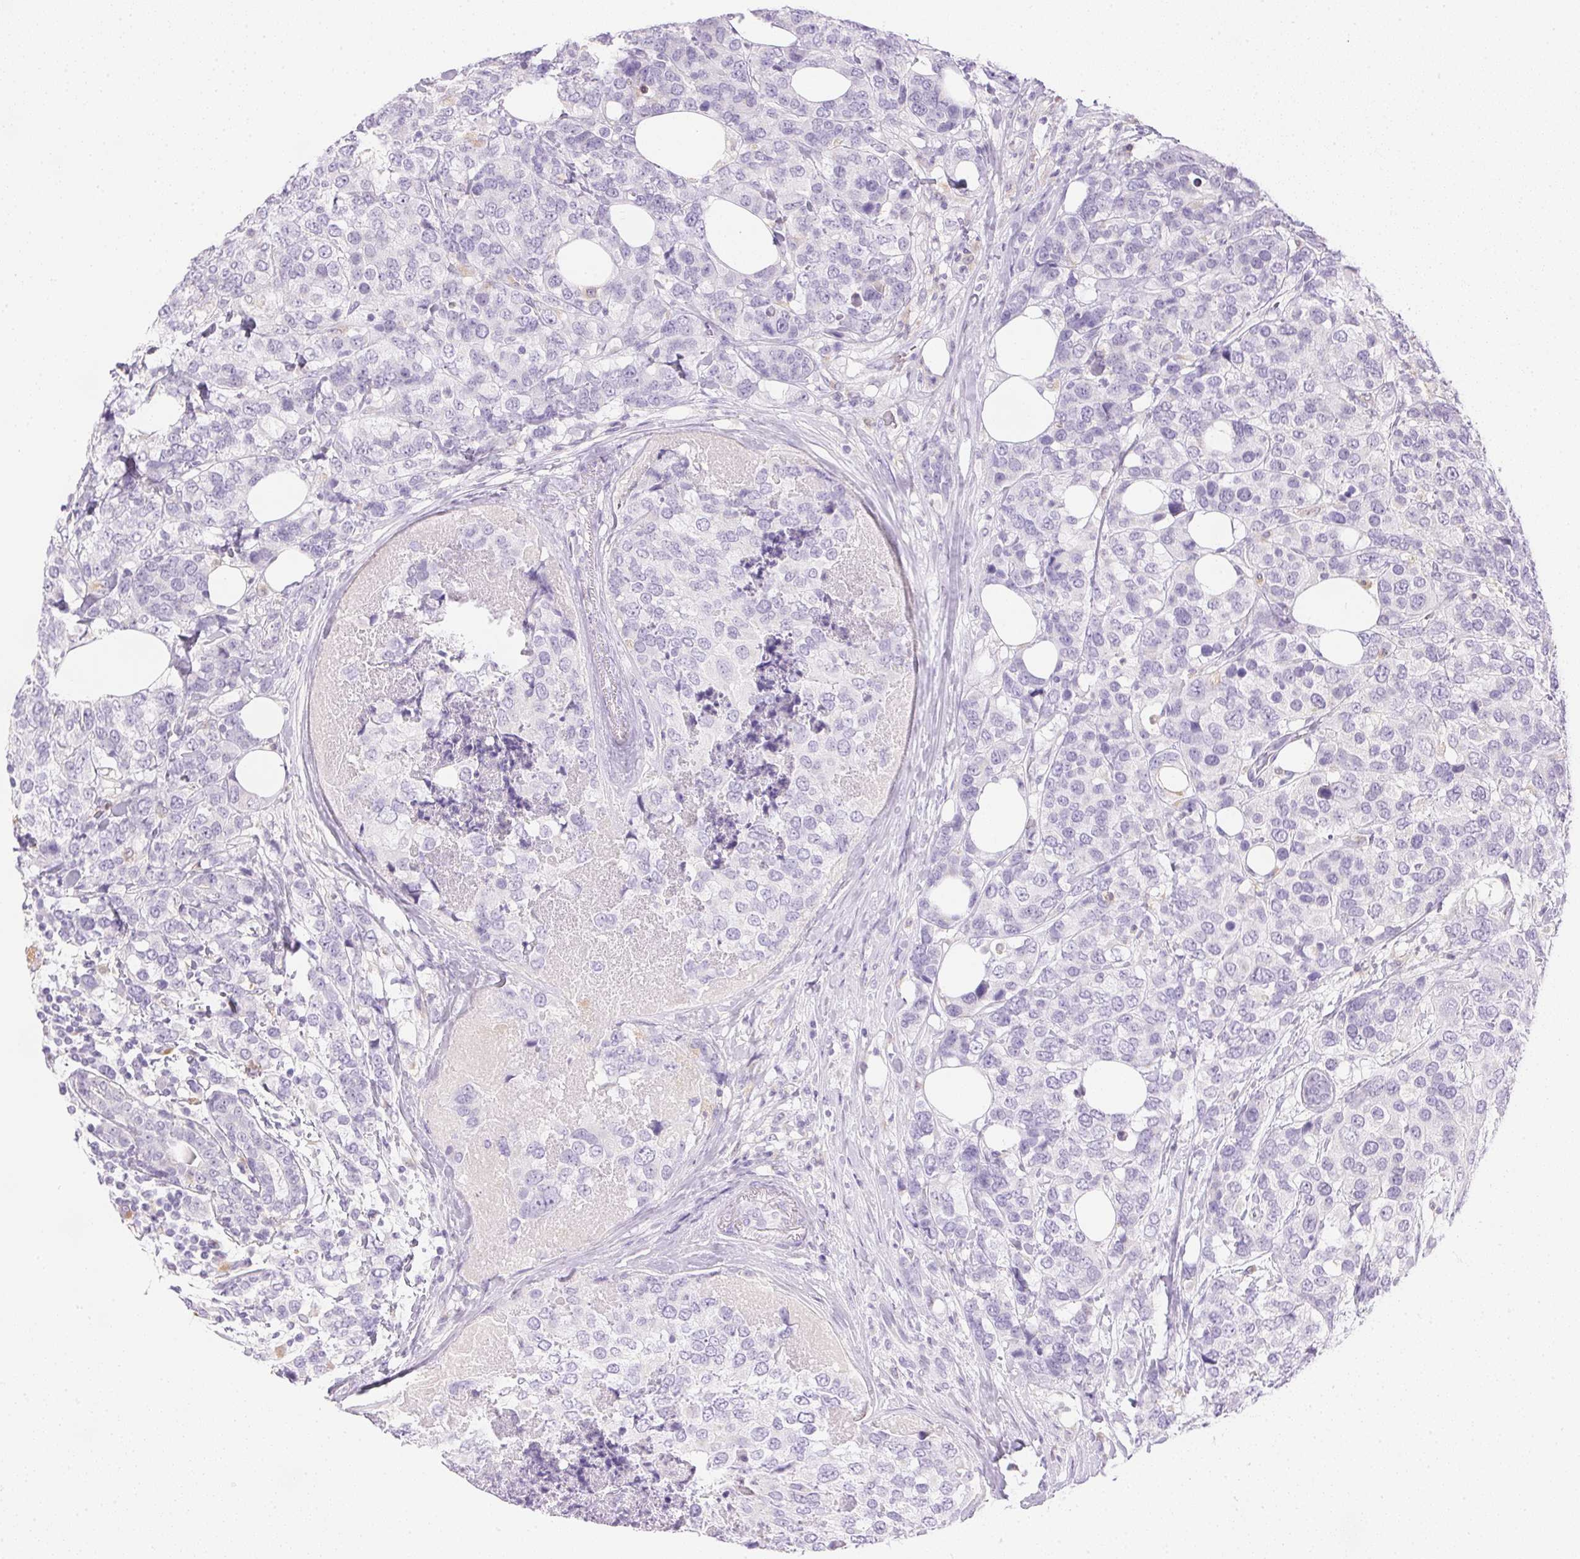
{"staining": {"intensity": "negative", "quantity": "none", "location": "none"}, "tissue": "breast cancer", "cell_type": "Tumor cells", "image_type": "cancer", "snomed": [{"axis": "morphology", "description": "Lobular carcinoma"}, {"axis": "topography", "description": "Breast"}], "caption": "The immunohistochemistry (IHC) micrograph has no significant expression in tumor cells of lobular carcinoma (breast) tissue.", "gene": "ATP6V1G3", "patient": {"sex": "female", "age": 59}}